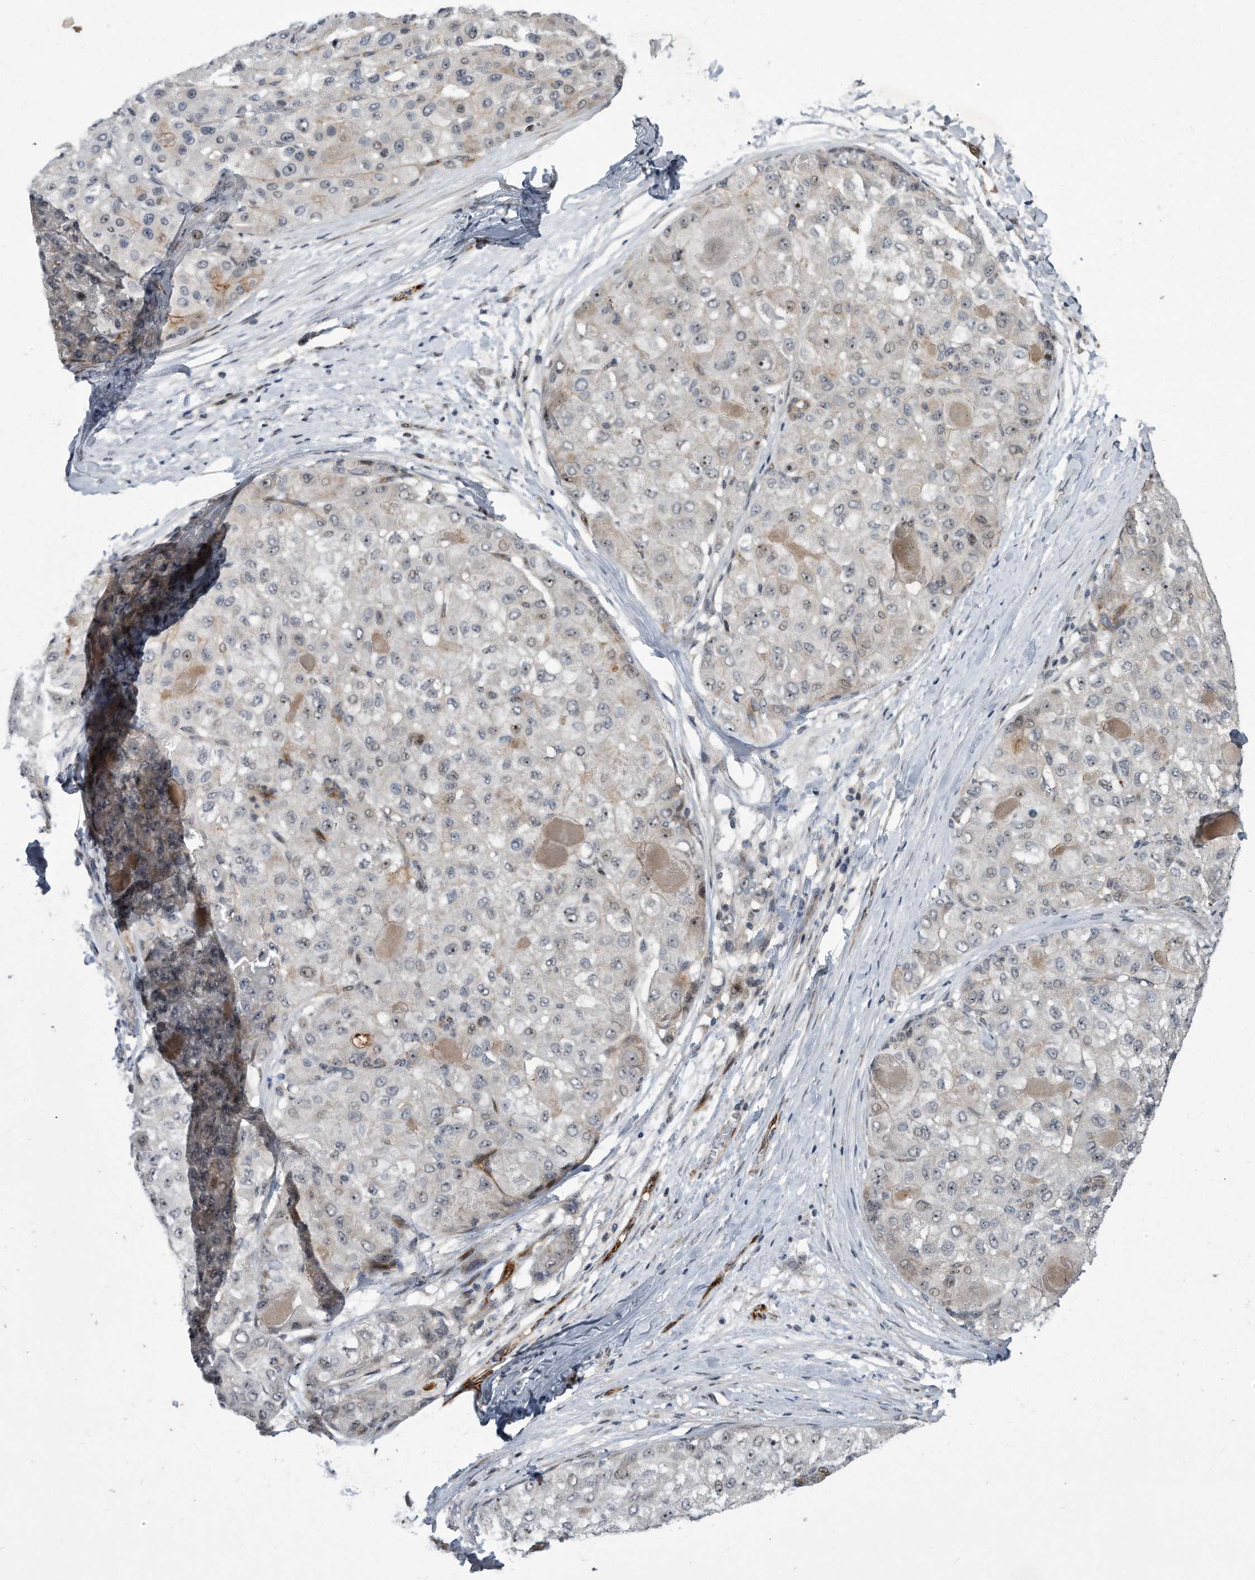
{"staining": {"intensity": "negative", "quantity": "none", "location": "none"}, "tissue": "liver cancer", "cell_type": "Tumor cells", "image_type": "cancer", "snomed": [{"axis": "morphology", "description": "Carcinoma, Hepatocellular, NOS"}, {"axis": "topography", "description": "Liver"}], "caption": "Immunohistochemical staining of human liver cancer (hepatocellular carcinoma) demonstrates no significant staining in tumor cells.", "gene": "PGBD2", "patient": {"sex": "male", "age": 80}}